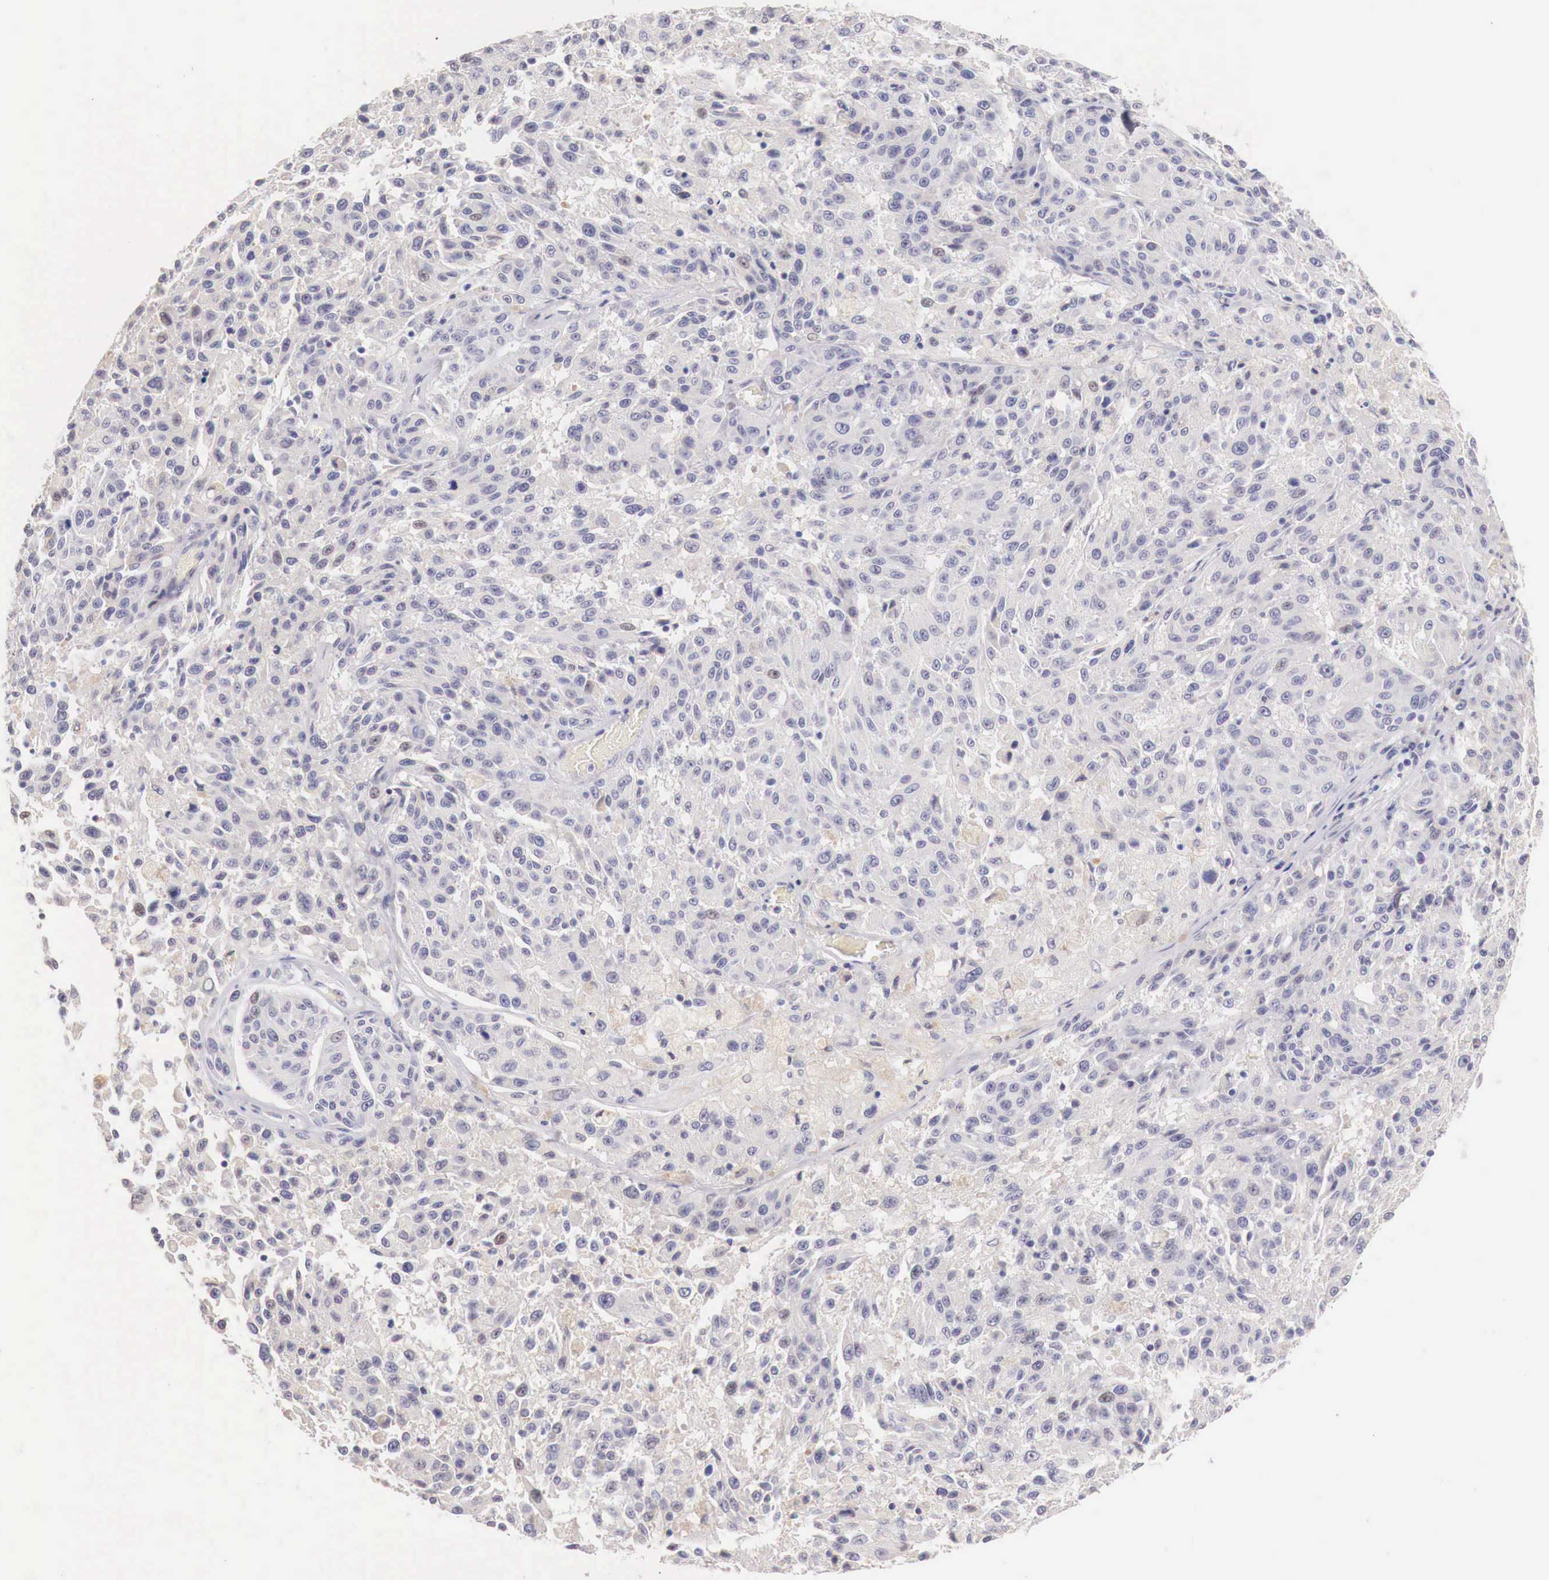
{"staining": {"intensity": "negative", "quantity": "none", "location": "none"}, "tissue": "melanoma", "cell_type": "Tumor cells", "image_type": "cancer", "snomed": [{"axis": "morphology", "description": "Malignant melanoma, NOS"}, {"axis": "topography", "description": "Skin"}], "caption": "There is no significant expression in tumor cells of melanoma. Brightfield microscopy of immunohistochemistry (IHC) stained with DAB (brown) and hematoxylin (blue), captured at high magnification.", "gene": "ITIH6", "patient": {"sex": "female", "age": 77}}